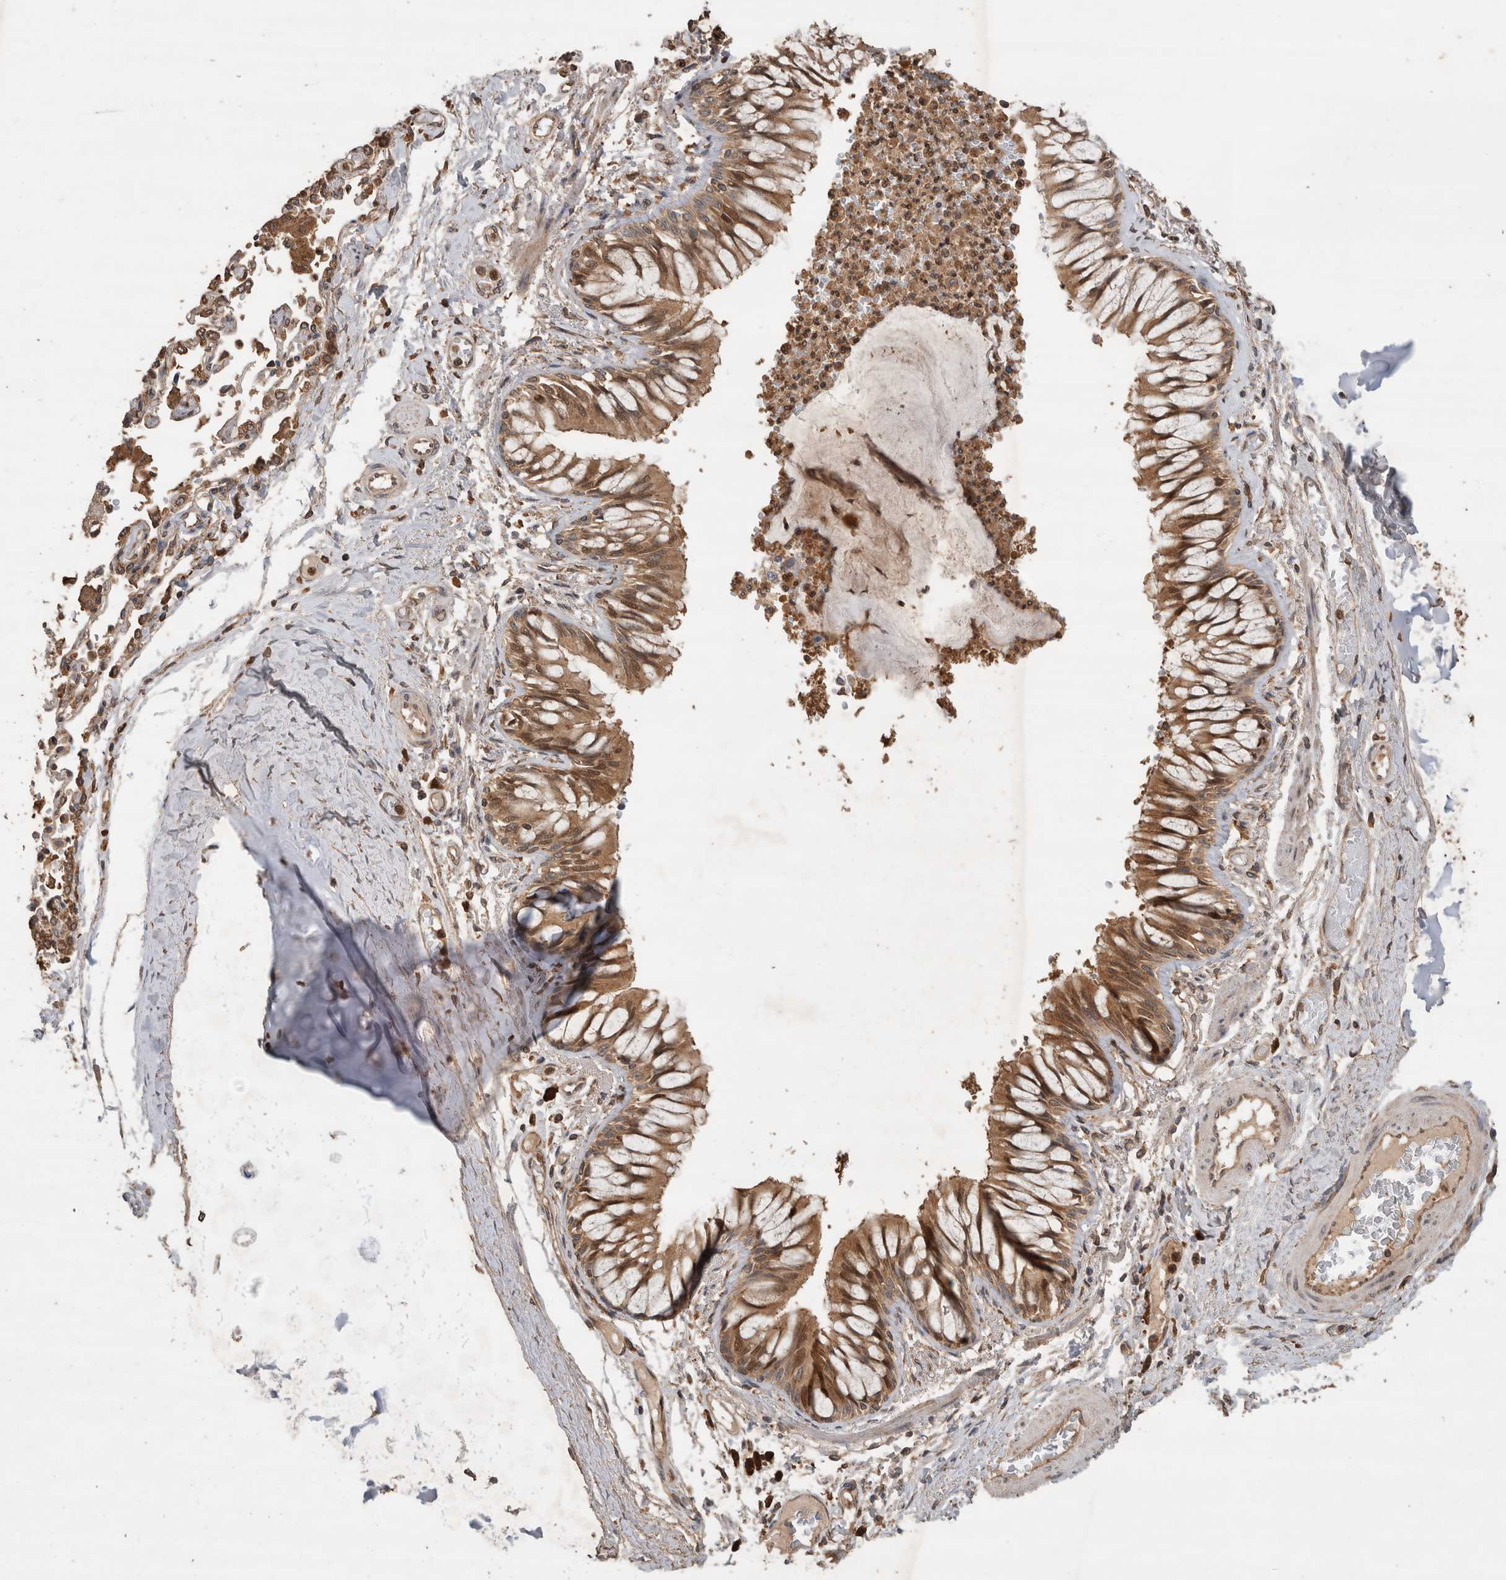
{"staining": {"intensity": "moderate", "quantity": ">75%", "location": "cytoplasmic/membranous,nuclear"}, "tissue": "bronchus", "cell_type": "Respiratory epithelial cells", "image_type": "normal", "snomed": [{"axis": "morphology", "description": "Normal tissue, NOS"}, {"axis": "topography", "description": "Cartilage tissue"}, {"axis": "topography", "description": "Bronchus"}, {"axis": "topography", "description": "Lung"}], "caption": "Brown immunohistochemical staining in benign human bronchus reveals moderate cytoplasmic/membranous,nuclear positivity in approximately >75% of respiratory epithelial cells.", "gene": "OTUD7B", "patient": {"sex": "female", "age": 49}}